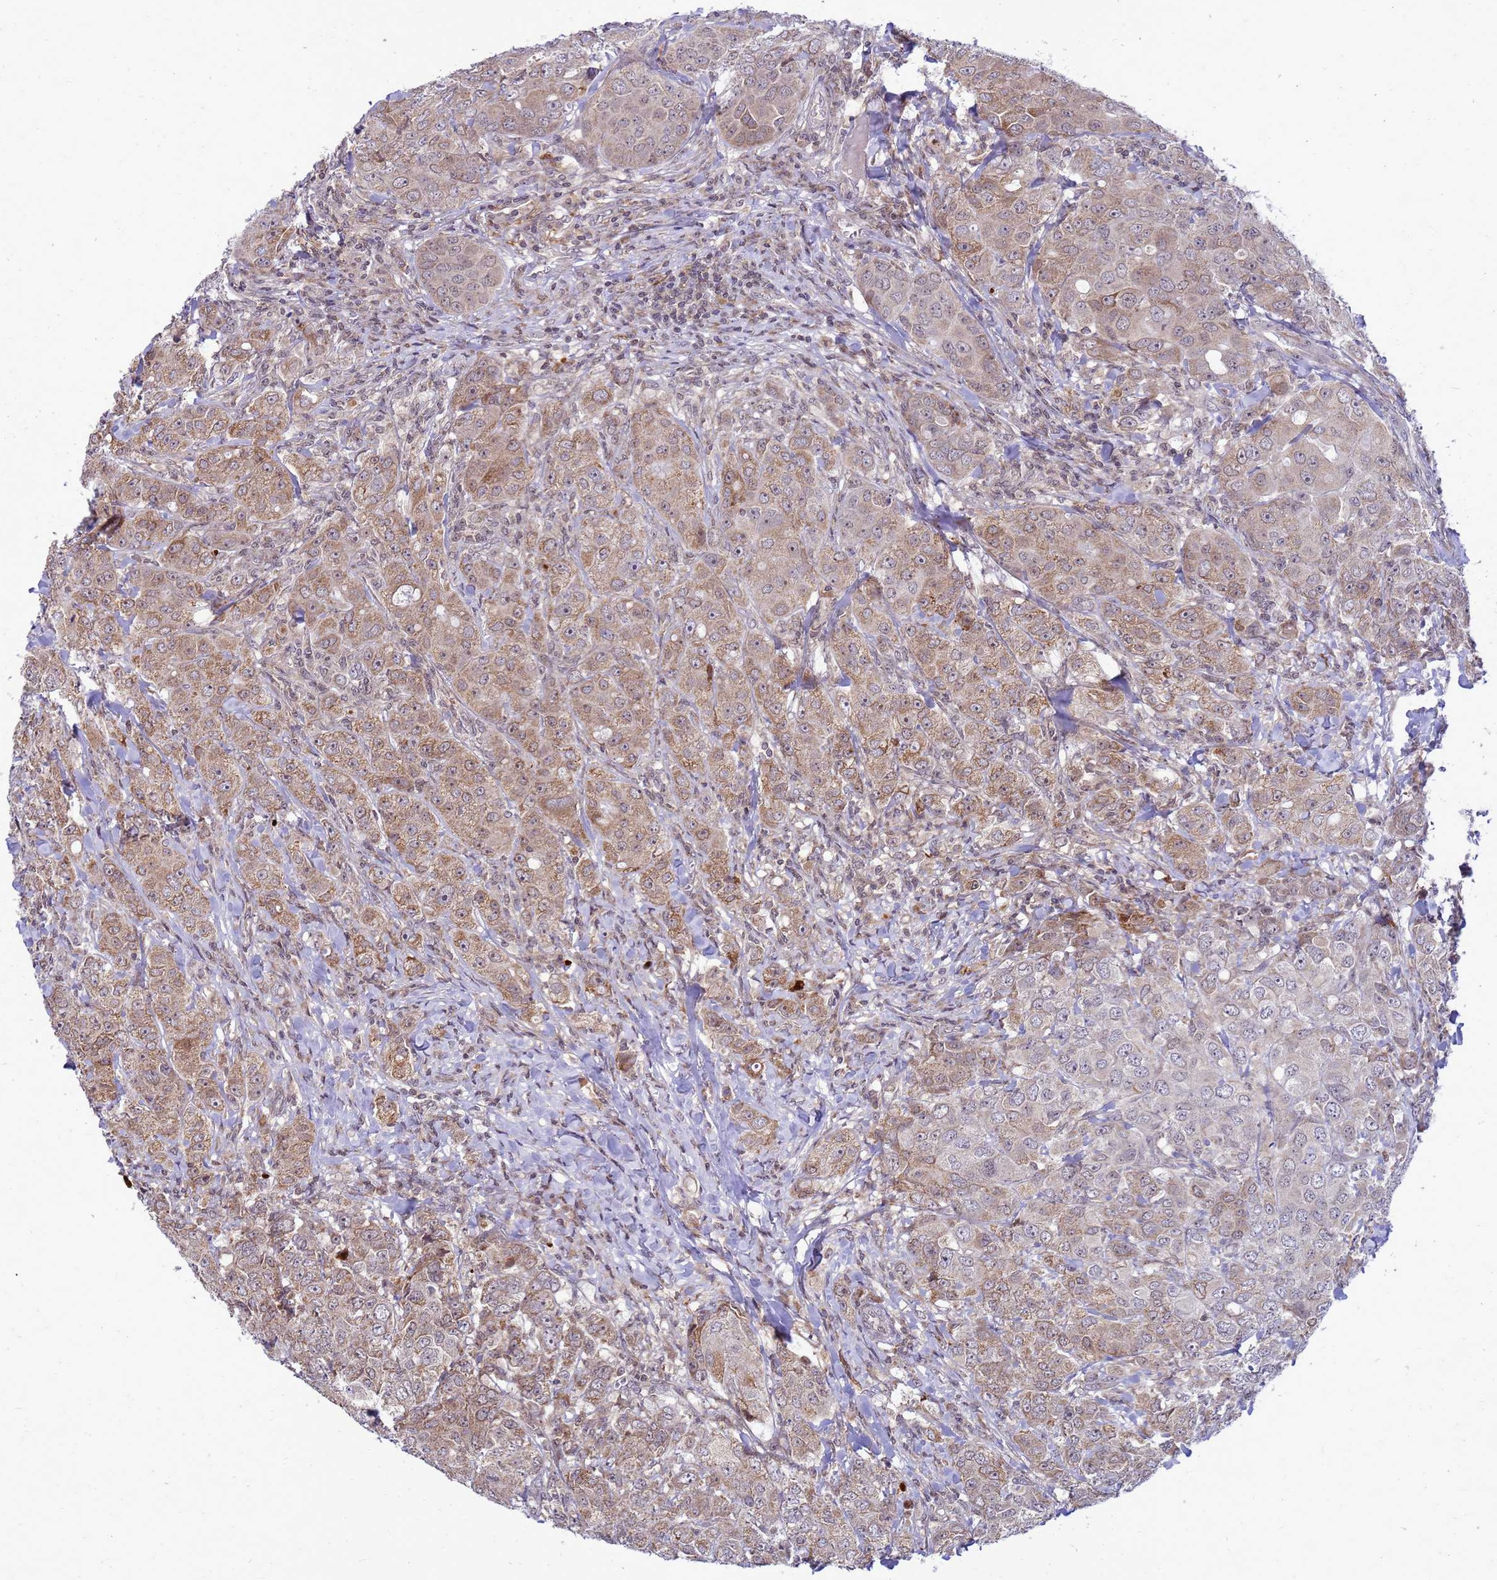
{"staining": {"intensity": "moderate", "quantity": ">75%", "location": "cytoplasmic/membranous"}, "tissue": "breast cancer", "cell_type": "Tumor cells", "image_type": "cancer", "snomed": [{"axis": "morphology", "description": "Duct carcinoma"}, {"axis": "topography", "description": "Breast"}], "caption": "An image of breast invasive ductal carcinoma stained for a protein demonstrates moderate cytoplasmic/membranous brown staining in tumor cells. (DAB IHC, brown staining for protein, blue staining for nuclei).", "gene": "C12orf43", "patient": {"sex": "female", "age": 43}}